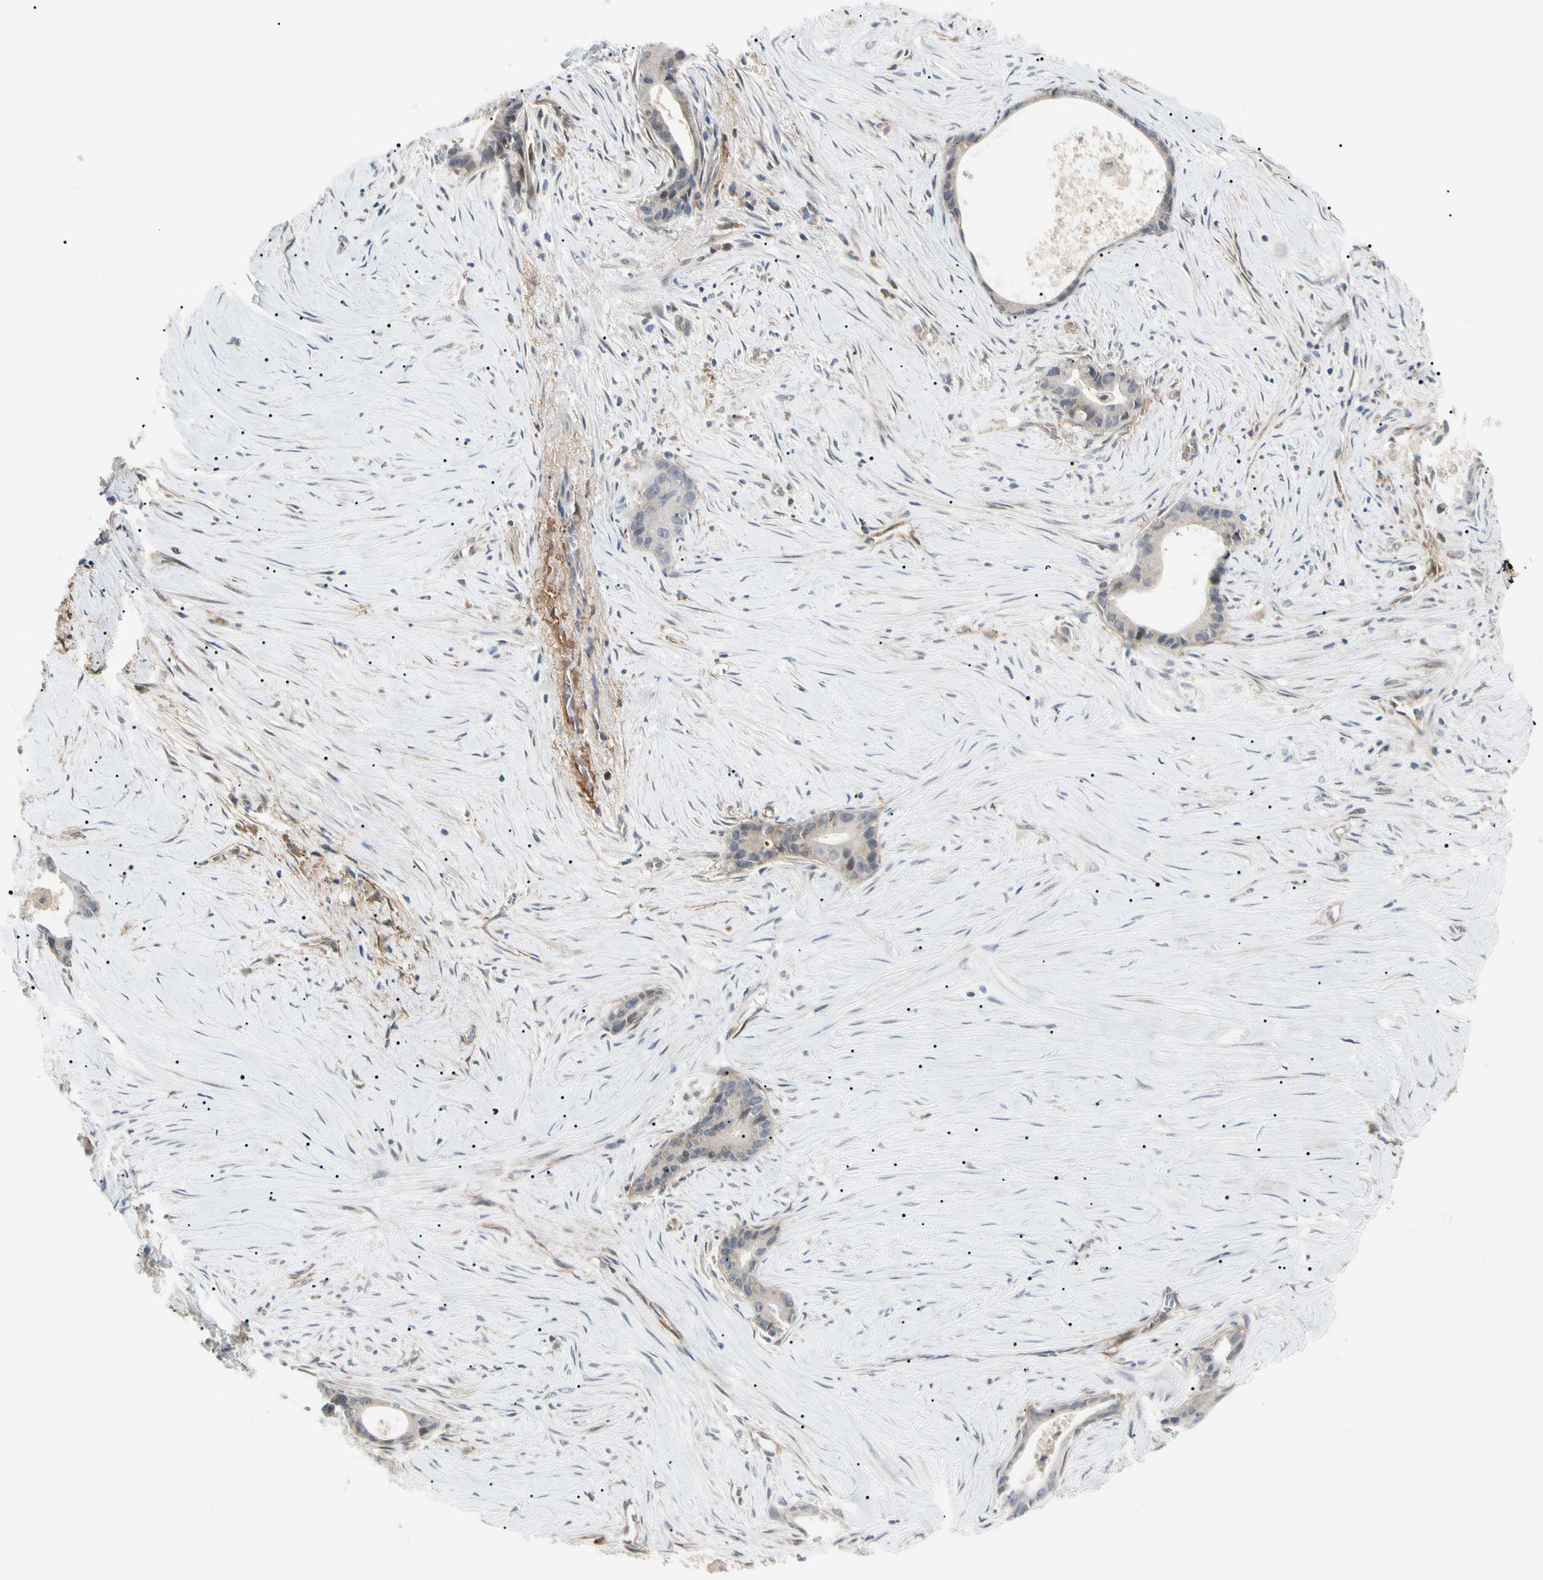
{"staining": {"intensity": "weak", "quantity": ">75%", "location": "cytoplasmic/membranous"}, "tissue": "liver cancer", "cell_type": "Tumor cells", "image_type": "cancer", "snomed": [{"axis": "morphology", "description": "Cholangiocarcinoma"}, {"axis": "topography", "description": "Liver"}], "caption": "A brown stain labels weak cytoplasmic/membranous staining of a protein in human liver cholangiocarcinoma tumor cells. (Stains: DAB in brown, nuclei in blue, Microscopy: brightfield microscopy at high magnification).", "gene": "F2R", "patient": {"sex": "female", "age": 55}}